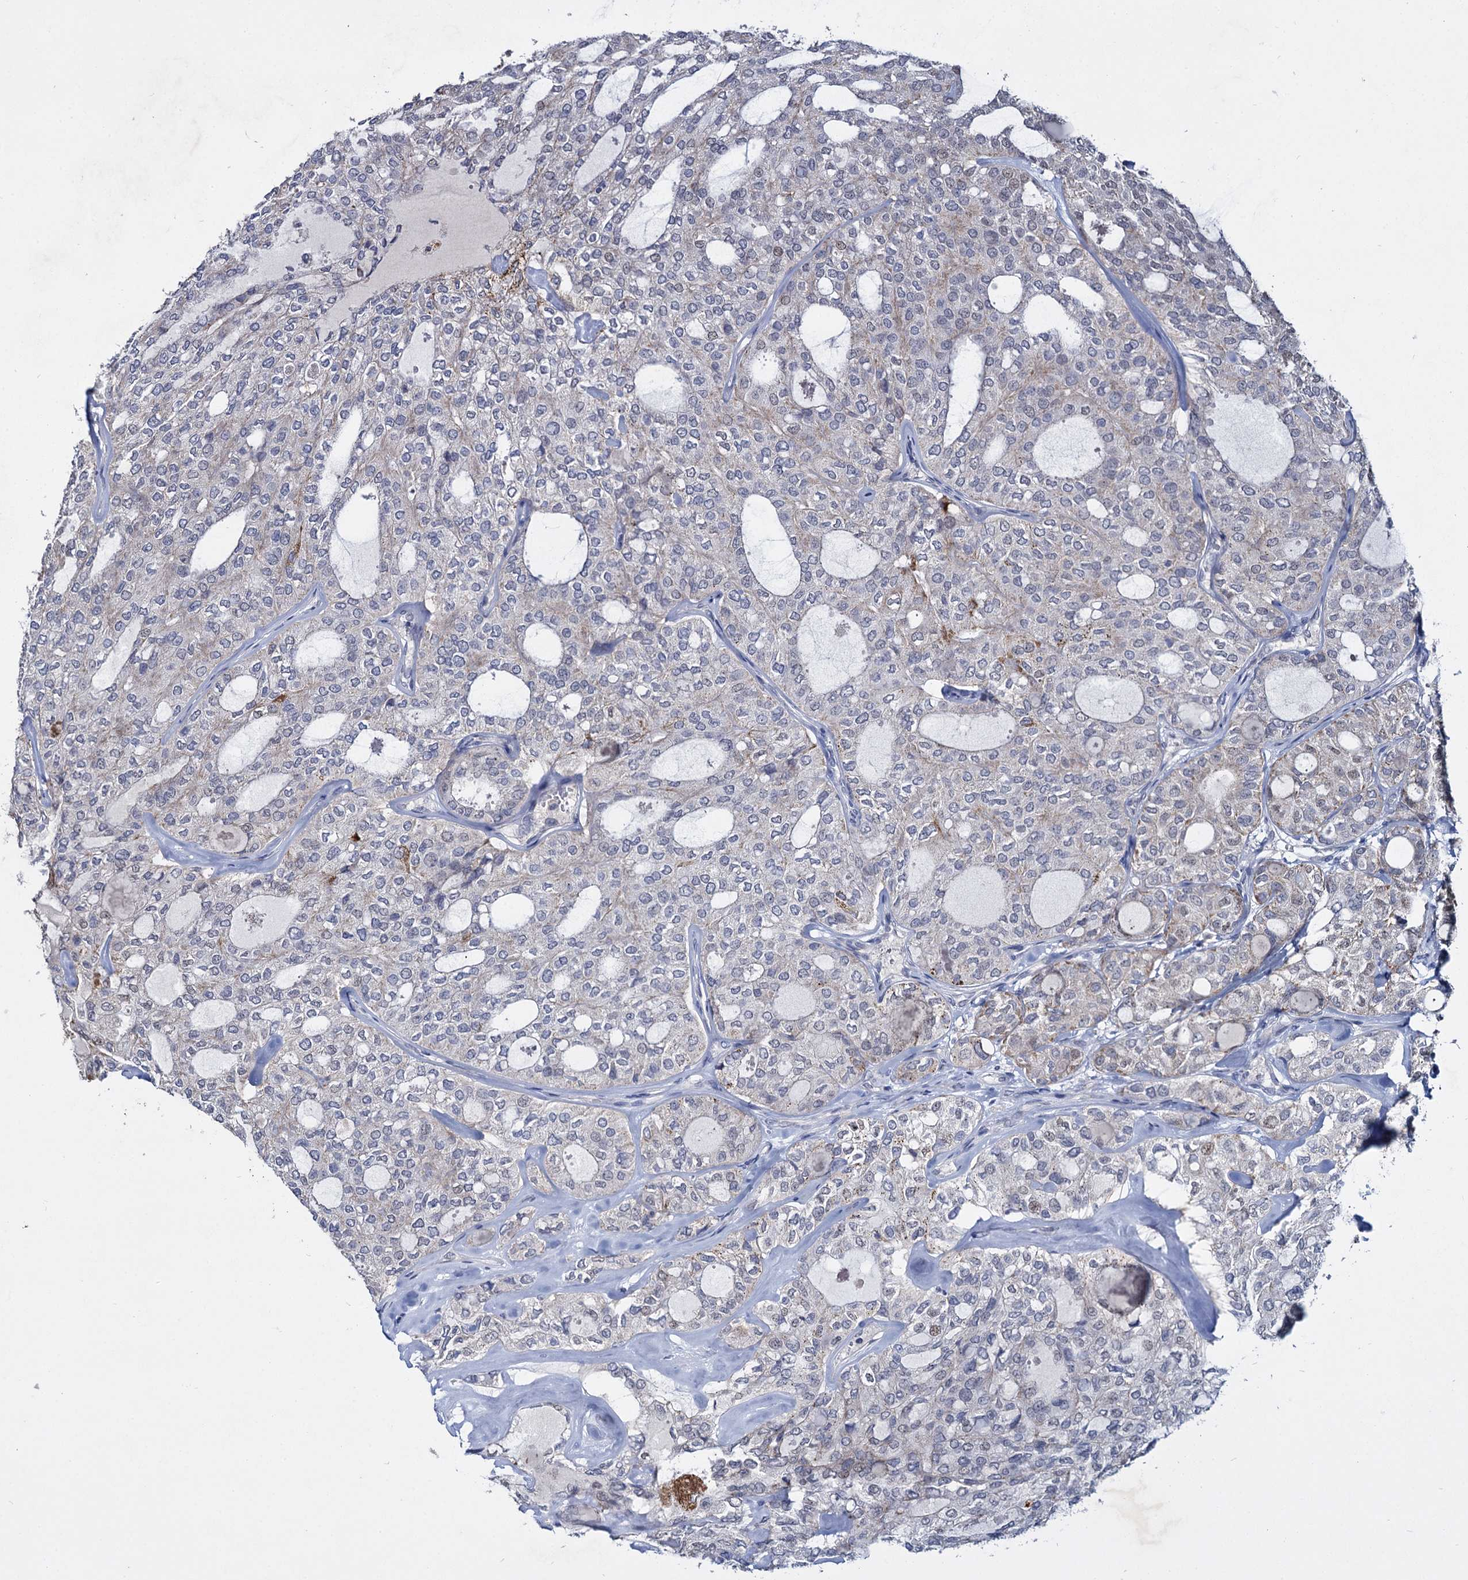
{"staining": {"intensity": "moderate", "quantity": "<25%", "location": "cytoplasmic/membranous"}, "tissue": "thyroid cancer", "cell_type": "Tumor cells", "image_type": "cancer", "snomed": [{"axis": "morphology", "description": "Follicular adenoma carcinoma, NOS"}, {"axis": "topography", "description": "Thyroid gland"}], "caption": "Moderate cytoplasmic/membranous expression is identified in approximately <25% of tumor cells in thyroid cancer. (brown staining indicates protein expression, while blue staining denotes nuclei).", "gene": "RPUSD4", "patient": {"sex": "male", "age": 75}}